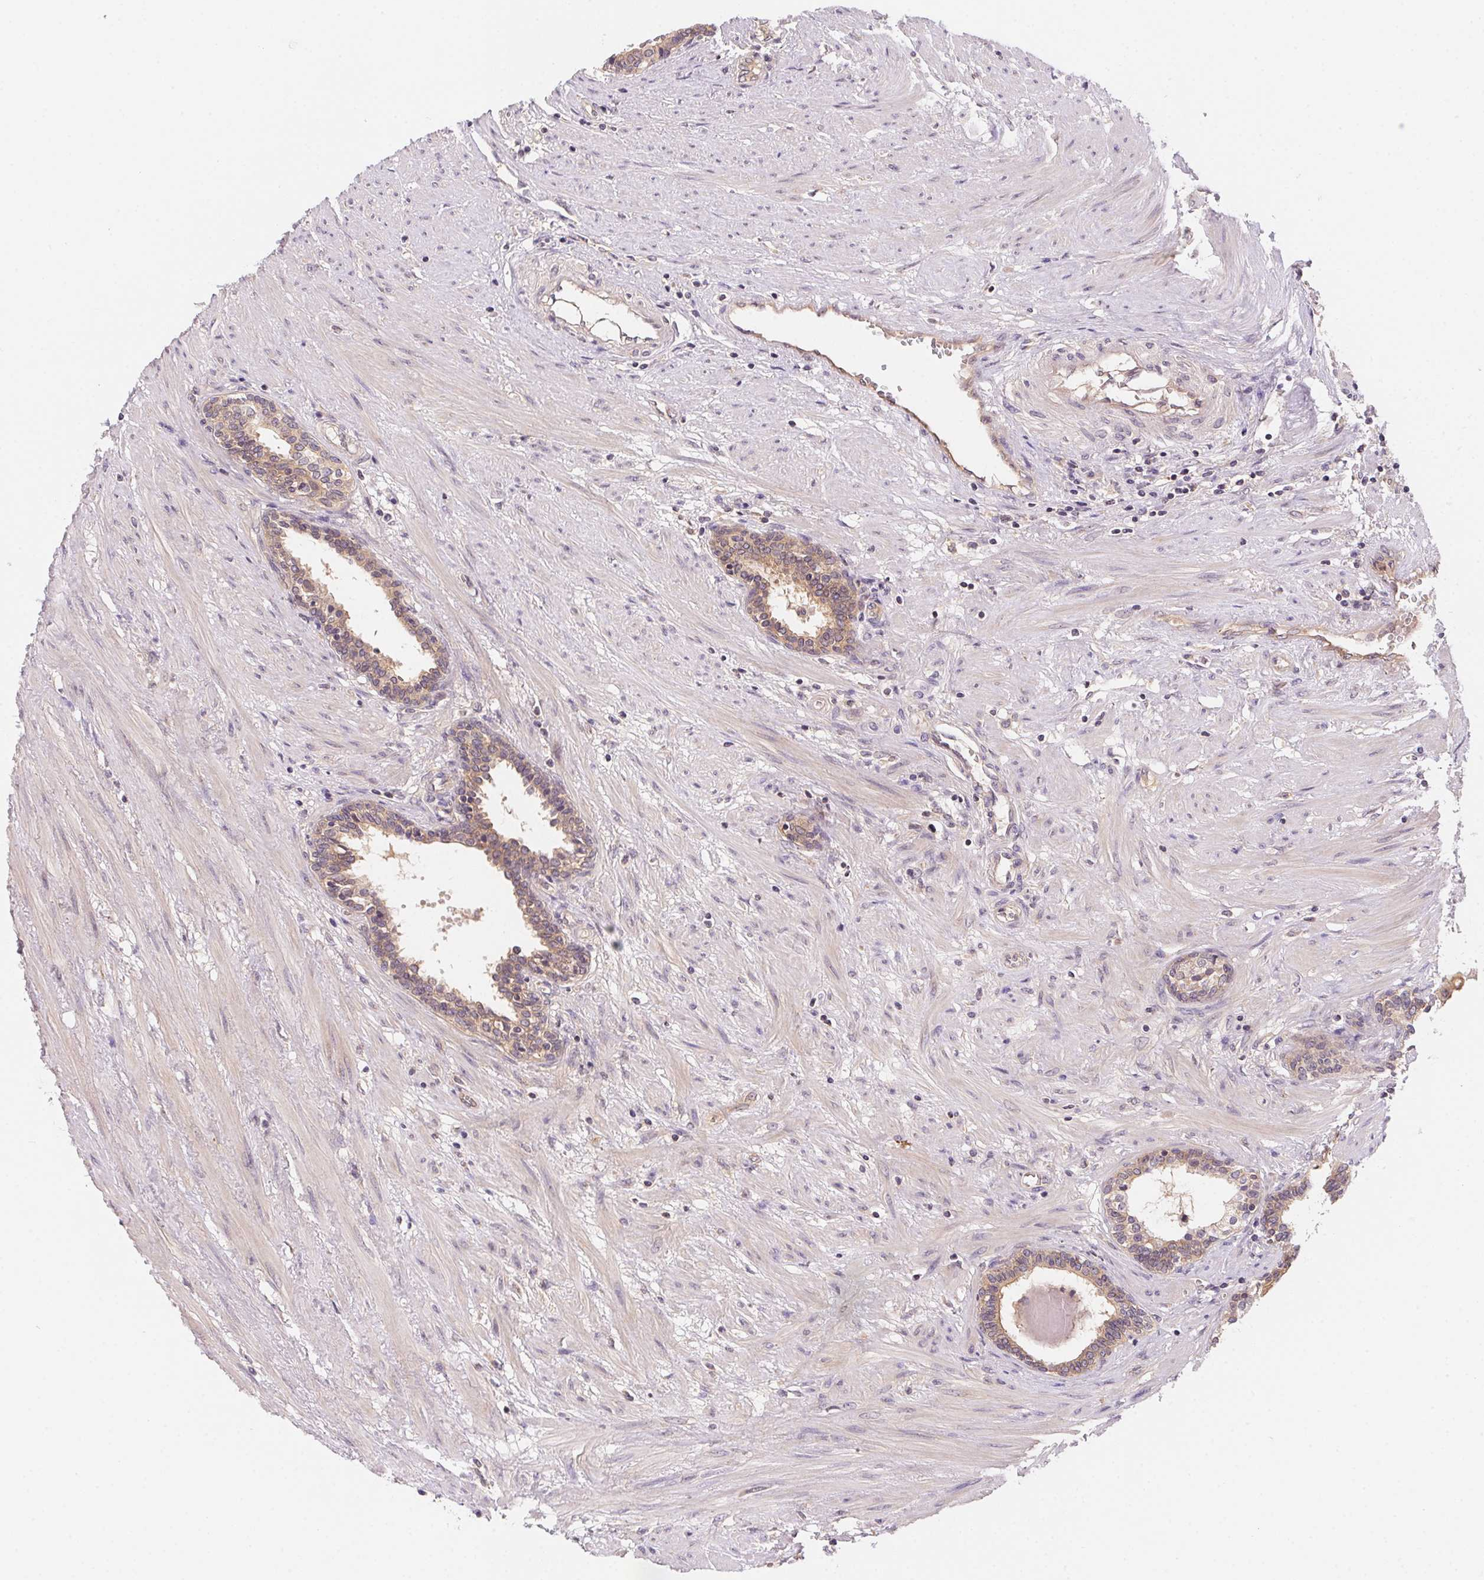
{"staining": {"intensity": "weak", "quantity": "25%-75%", "location": "cytoplasmic/membranous"}, "tissue": "prostate", "cell_type": "Glandular cells", "image_type": "normal", "snomed": [{"axis": "morphology", "description": "Normal tissue, NOS"}, {"axis": "topography", "description": "Prostate"}], "caption": "Prostate was stained to show a protein in brown. There is low levels of weak cytoplasmic/membranous staining in about 25%-75% of glandular cells.", "gene": "PRKAA1", "patient": {"sex": "male", "age": 55}}